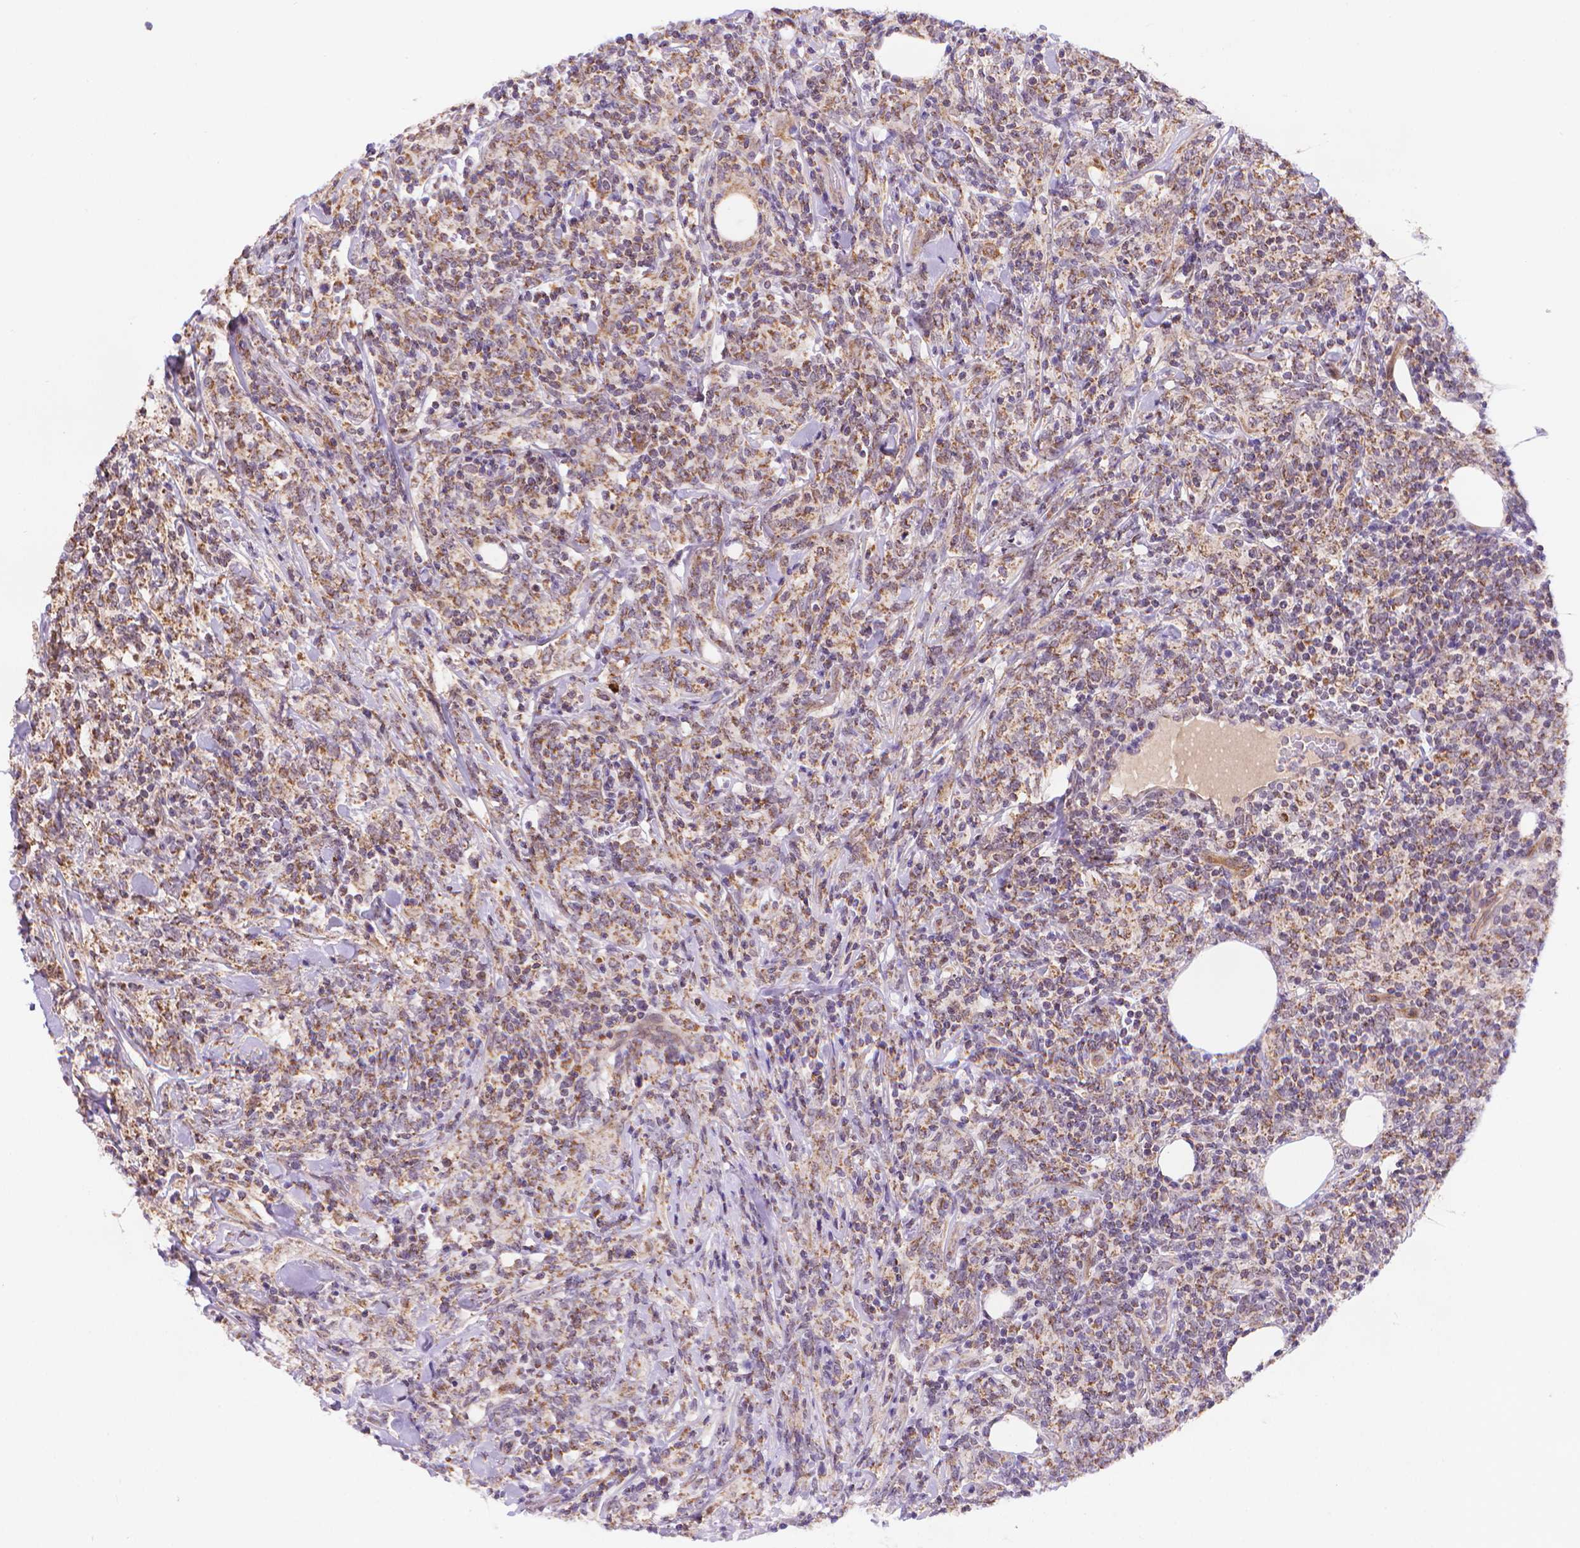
{"staining": {"intensity": "moderate", "quantity": ">75%", "location": "cytoplasmic/membranous"}, "tissue": "lymphoma", "cell_type": "Tumor cells", "image_type": "cancer", "snomed": [{"axis": "morphology", "description": "Malignant lymphoma, non-Hodgkin's type, High grade"}, {"axis": "topography", "description": "Lymph node"}], "caption": "Protein expression analysis of human lymphoma reveals moderate cytoplasmic/membranous expression in approximately >75% of tumor cells.", "gene": "CYYR1", "patient": {"sex": "female", "age": 84}}